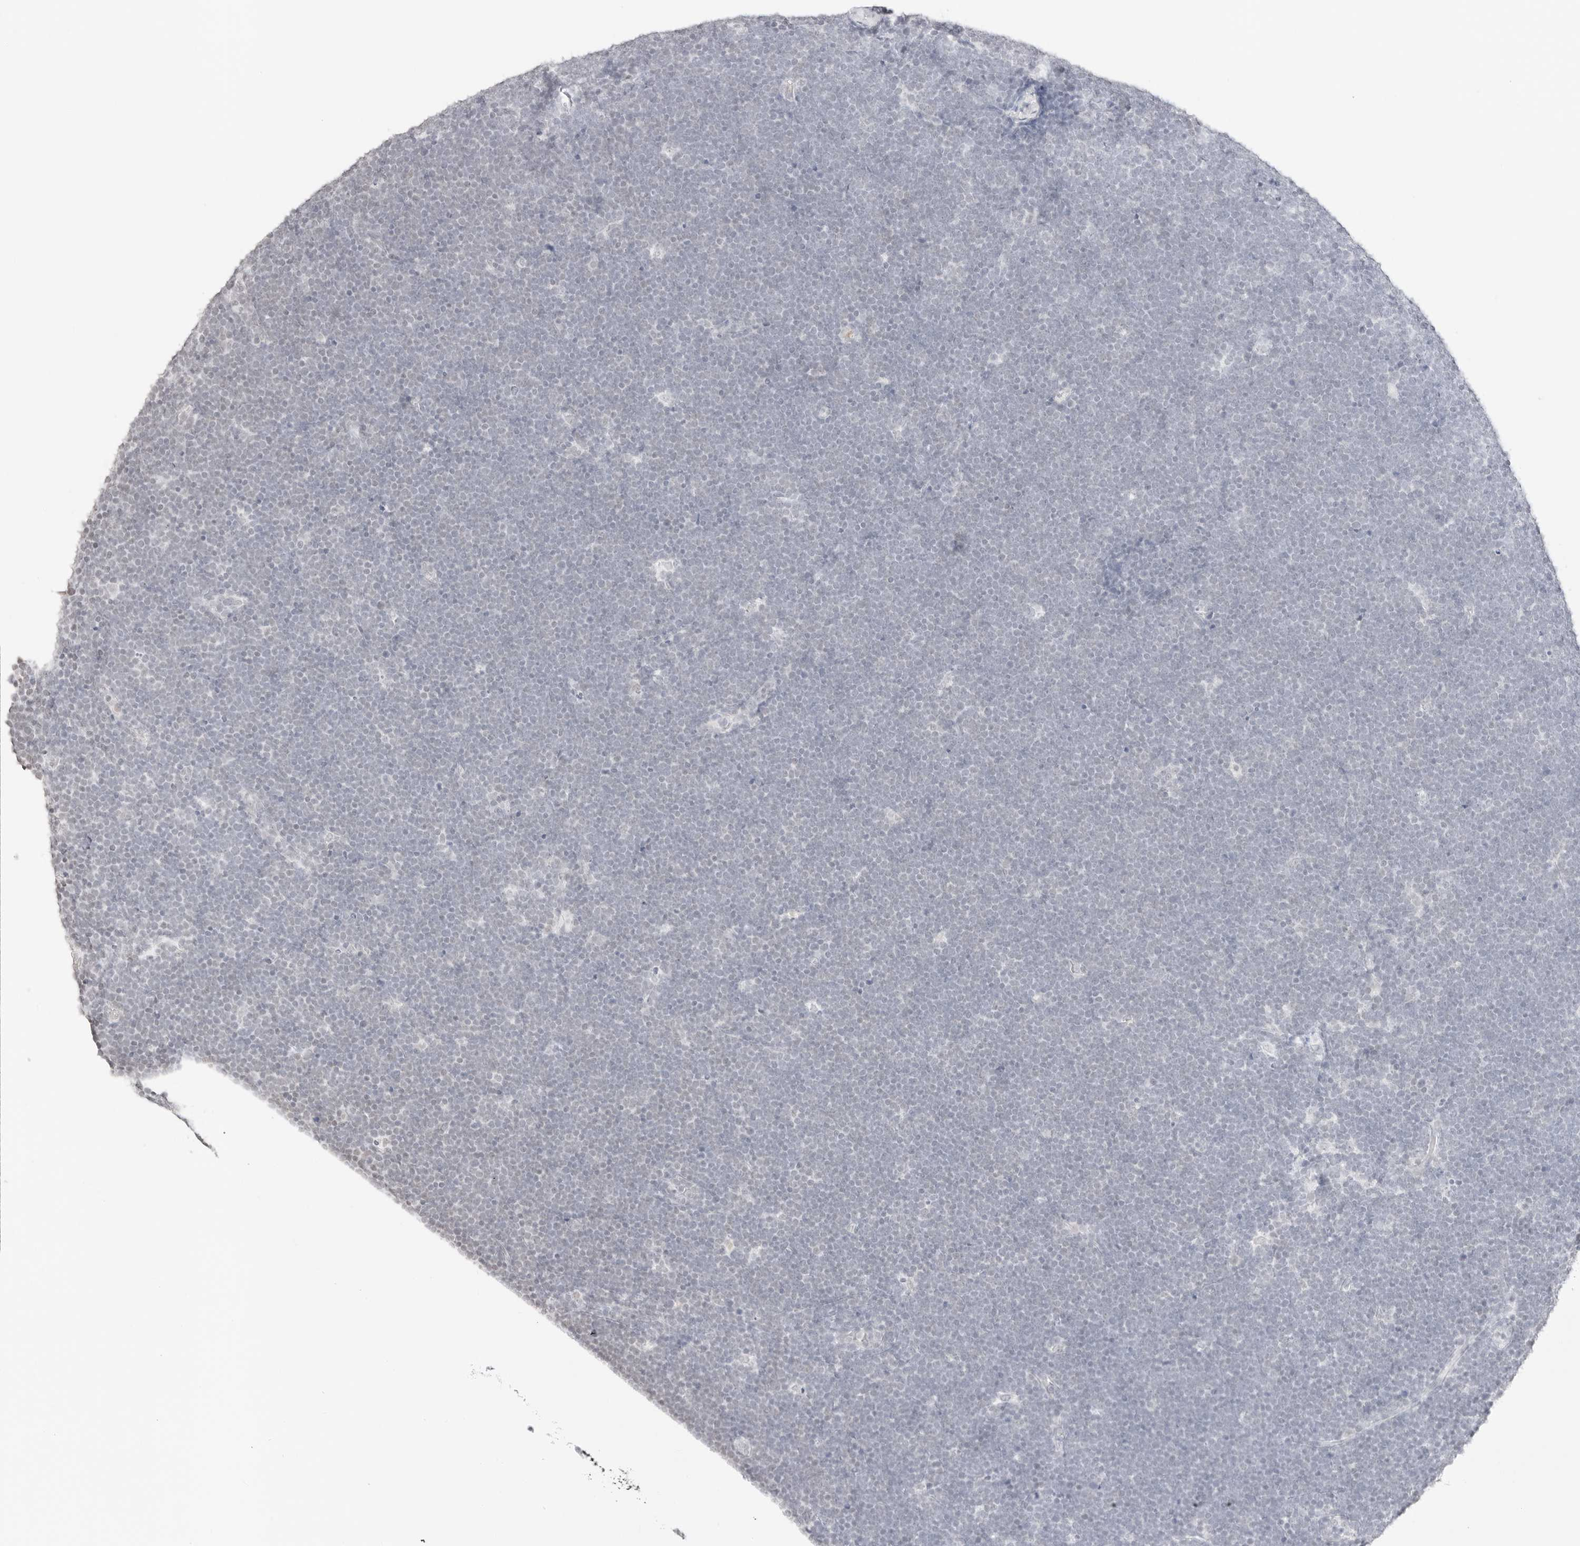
{"staining": {"intensity": "negative", "quantity": "none", "location": "none"}, "tissue": "lymphoma", "cell_type": "Tumor cells", "image_type": "cancer", "snomed": [{"axis": "morphology", "description": "Malignant lymphoma, non-Hodgkin's type, High grade"}, {"axis": "topography", "description": "Lymph node"}], "caption": "Immunohistochemical staining of malignant lymphoma, non-Hodgkin's type (high-grade) shows no significant staining in tumor cells. (DAB immunohistochemistry (IHC), high magnification).", "gene": "FBLN5", "patient": {"sex": "male", "age": 13}}